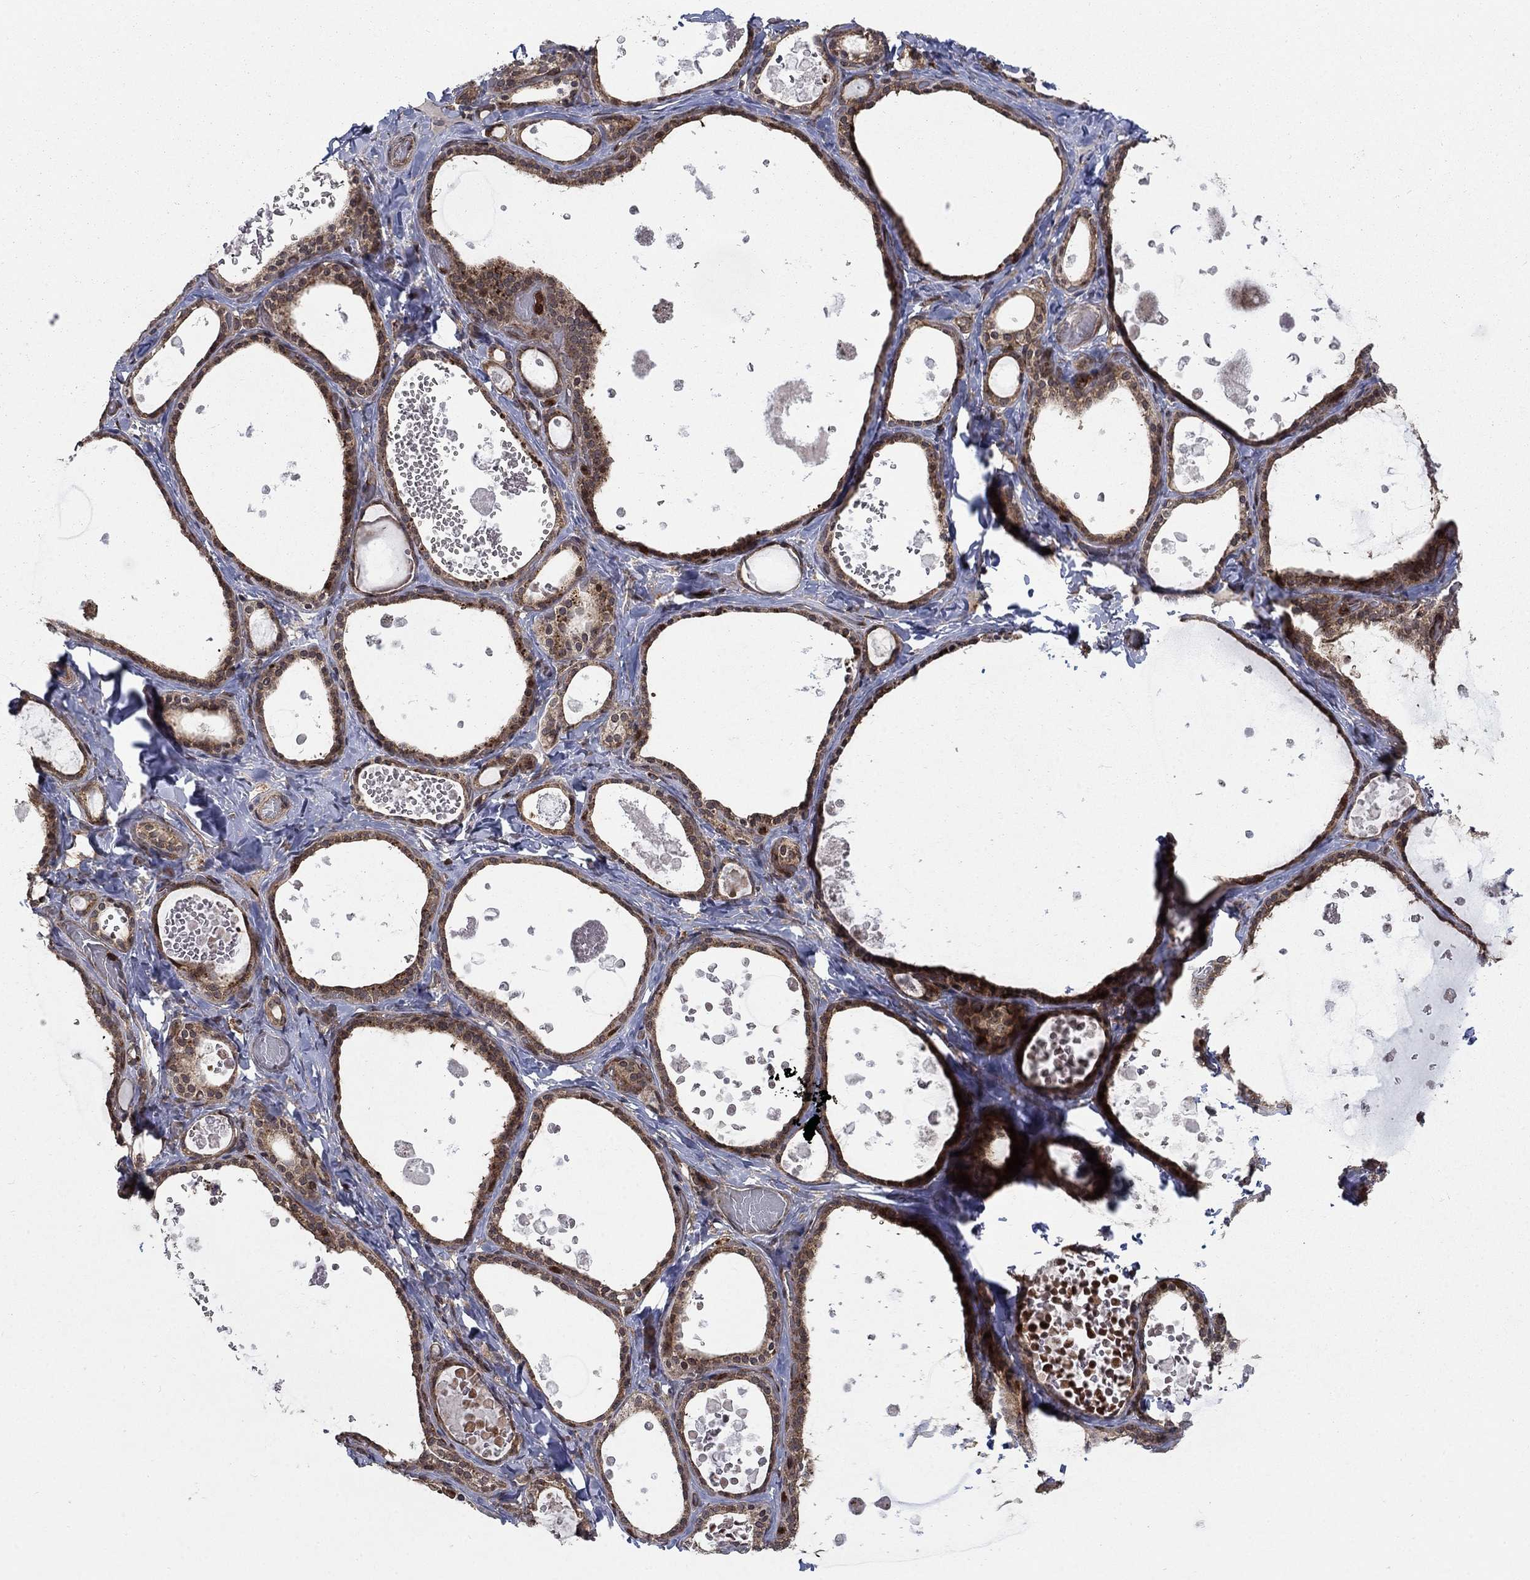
{"staining": {"intensity": "moderate", "quantity": ">75%", "location": "cytoplasmic/membranous"}, "tissue": "thyroid gland", "cell_type": "Glandular cells", "image_type": "normal", "snomed": [{"axis": "morphology", "description": "Normal tissue, NOS"}, {"axis": "topography", "description": "Thyroid gland"}], "caption": "A photomicrograph of thyroid gland stained for a protein shows moderate cytoplasmic/membranous brown staining in glandular cells. The protein is stained brown, and the nuclei are stained in blue (DAB IHC with brightfield microscopy, high magnification).", "gene": "IFI35", "patient": {"sex": "female", "age": 56}}